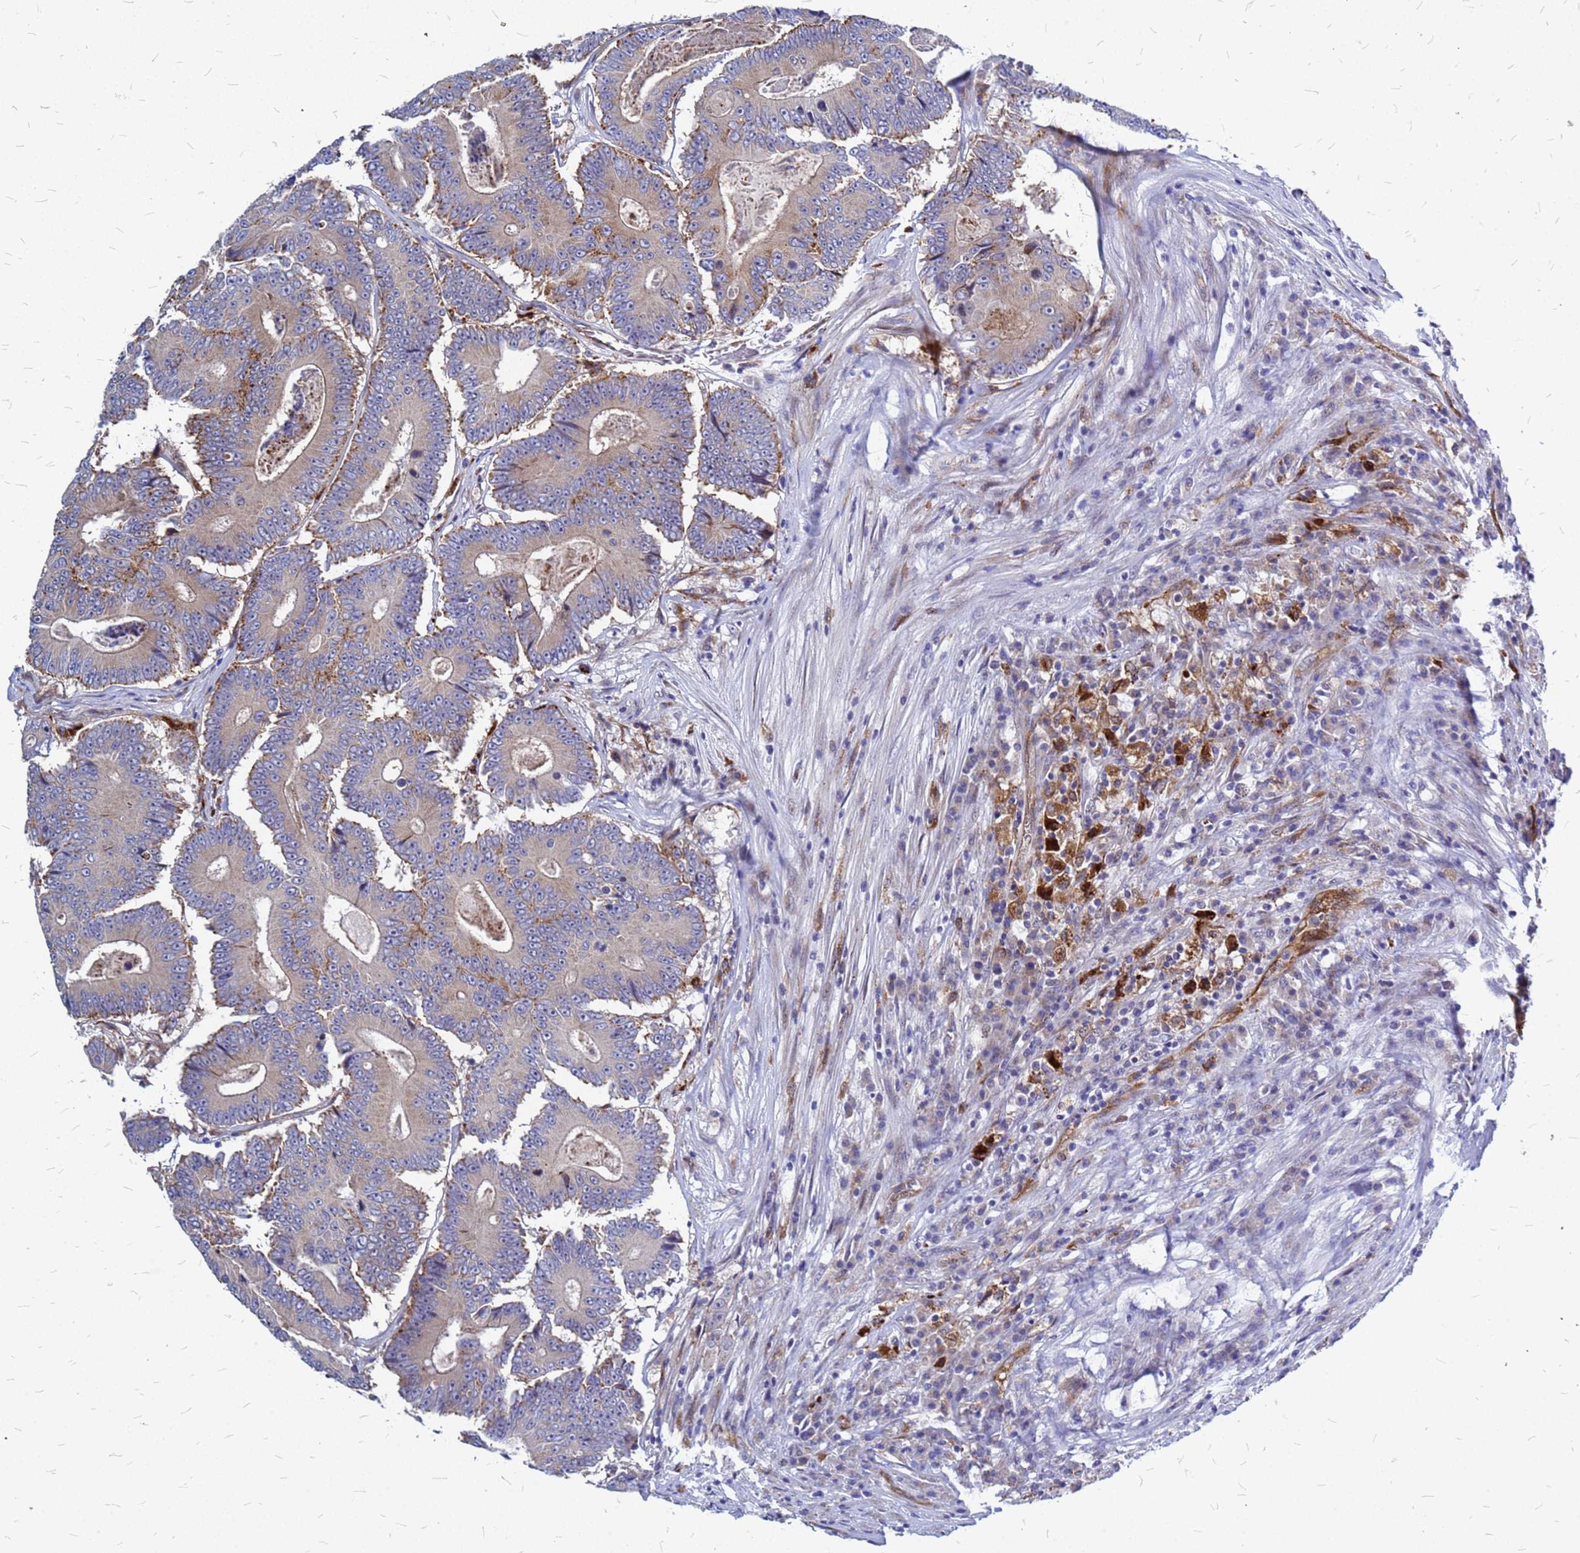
{"staining": {"intensity": "negative", "quantity": "none", "location": "none"}, "tissue": "colorectal cancer", "cell_type": "Tumor cells", "image_type": "cancer", "snomed": [{"axis": "morphology", "description": "Adenocarcinoma, NOS"}, {"axis": "topography", "description": "Colon"}], "caption": "DAB (3,3'-diaminobenzidine) immunohistochemical staining of adenocarcinoma (colorectal) displays no significant positivity in tumor cells.", "gene": "NOSTRIN", "patient": {"sex": "male", "age": 83}}